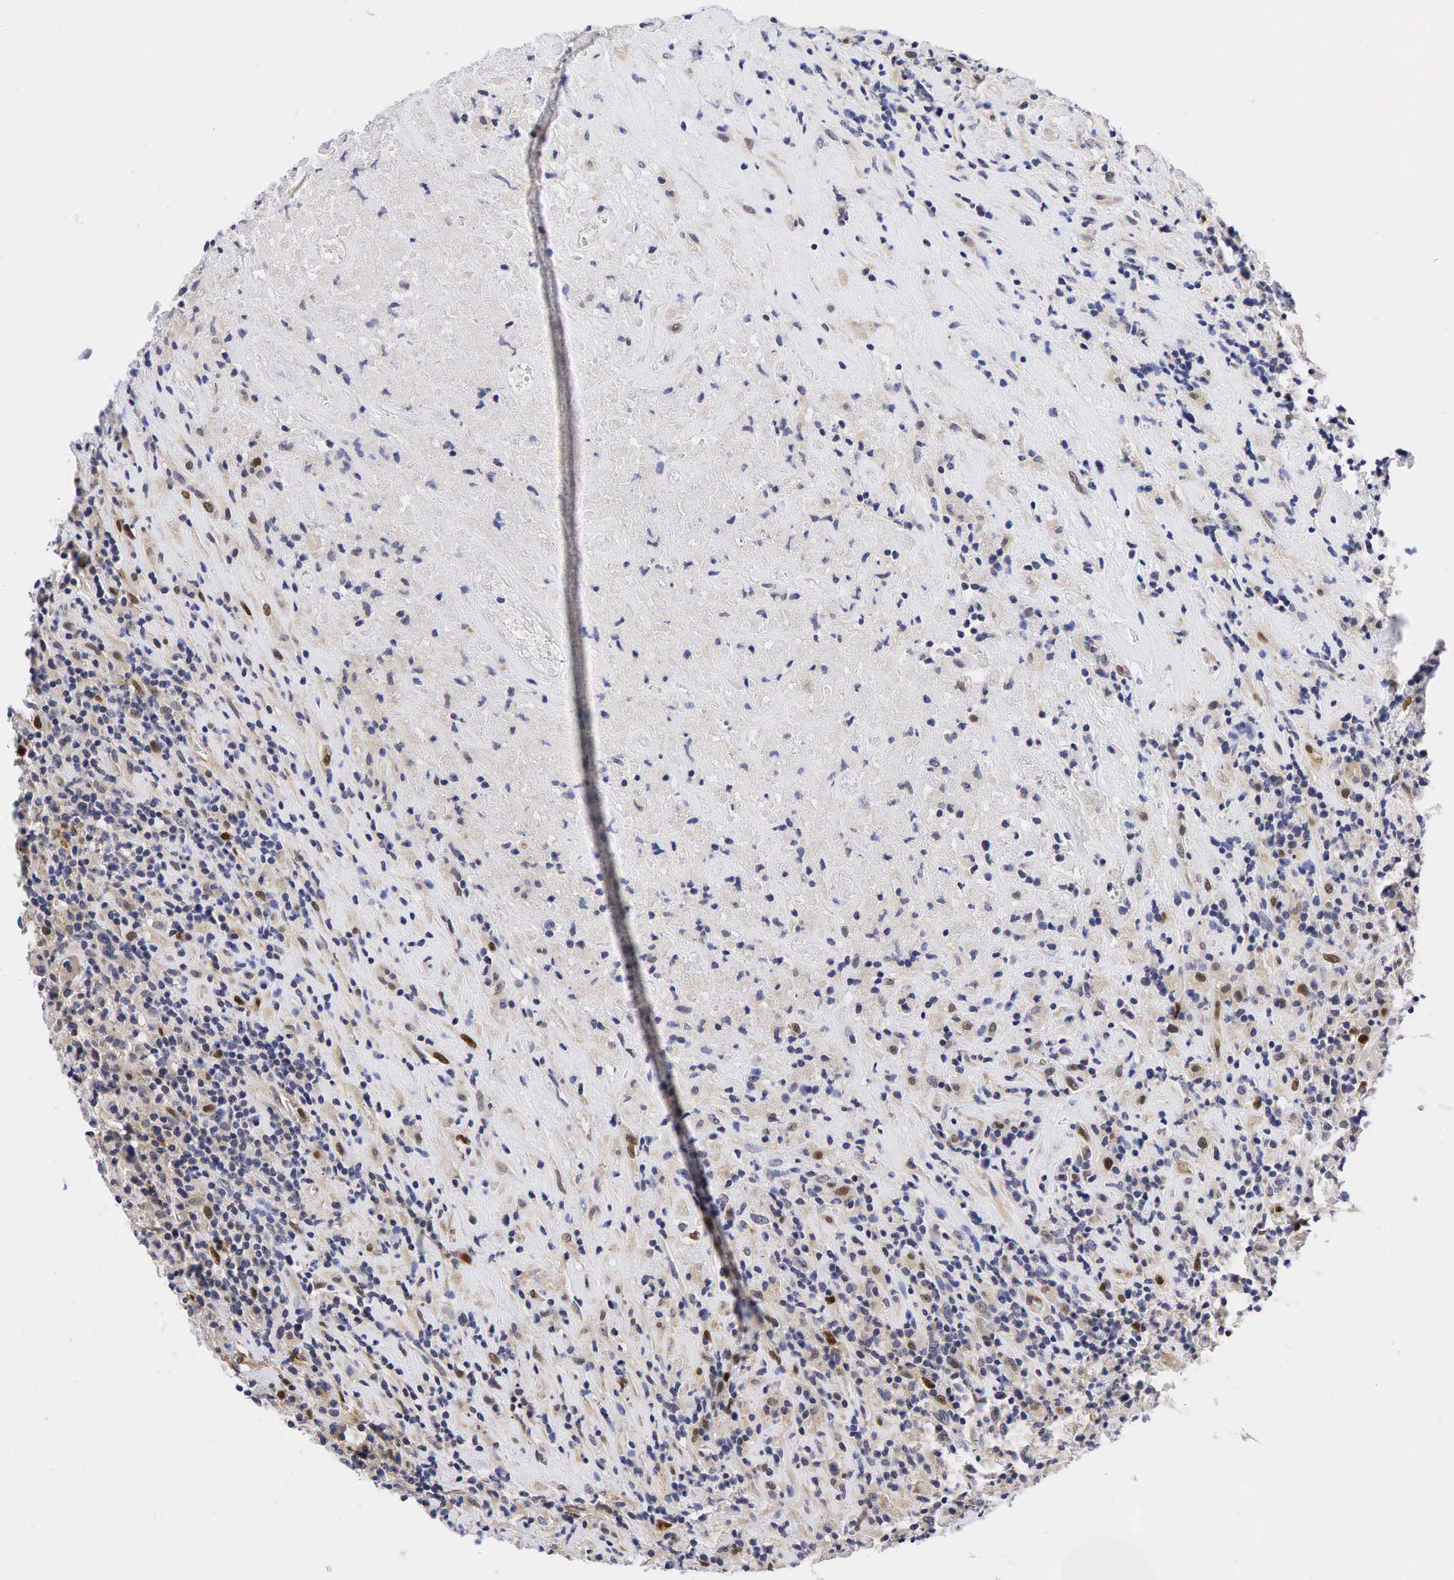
{"staining": {"intensity": "negative", "quantity": "none", "location": "none"}, "tissue": "lymphoma", "cell_type": "Tumor cells", "image_type": "cancer", "snomed": [{"axis": "morphology", "description": "Hodgkin's disease, NOS"}, {"axis": "topography", "description": "Lymph node"}], "caption": "Image shows no protein staining in tumor cells of lymphoma tissue.", "gene": "CCND1", "patient": {"sex": "male", "age": 46}}